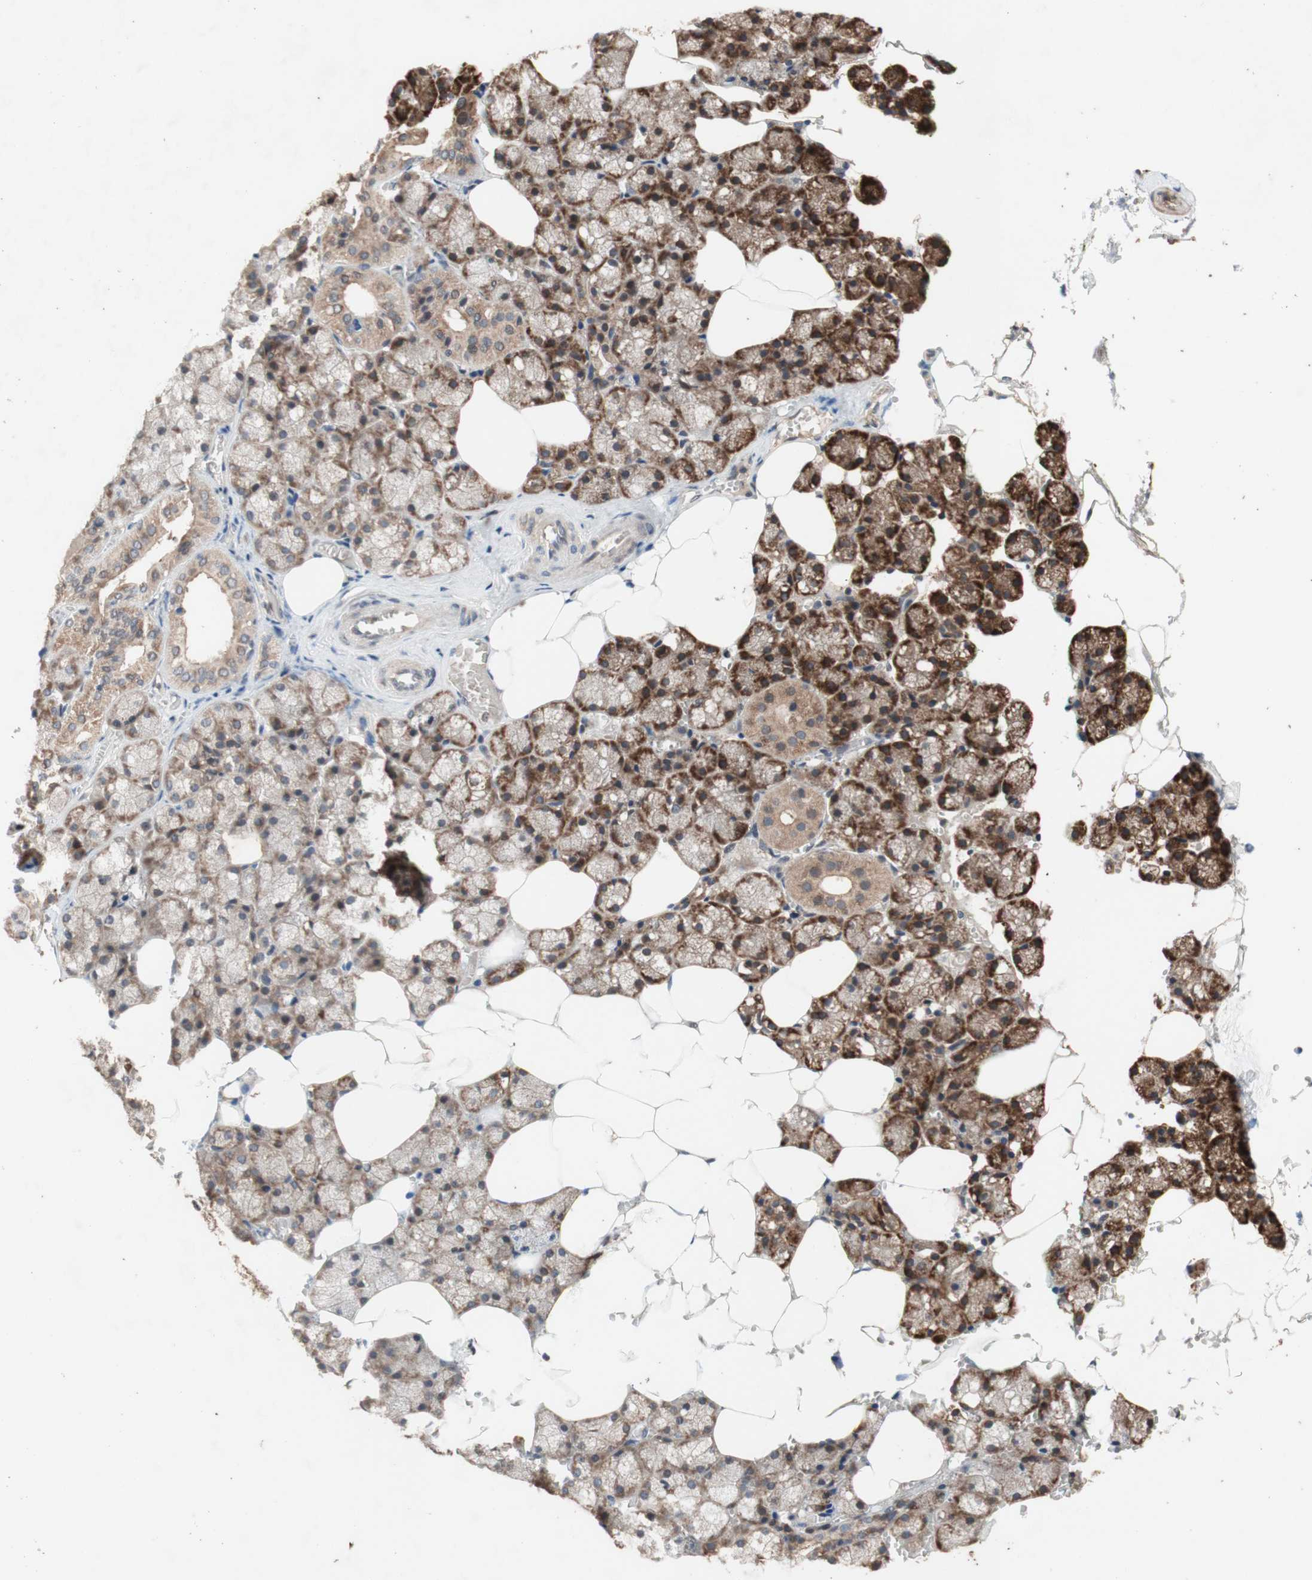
{"staining": {"intensity": "strong", "quantity": ">75%", "location": "cytoplasmic/membranous"}, "tissue": "salivary gland", "cell_type": "Glandular cells", "image_type": "normal", "snomed": [{"axis": "morphology", "description": "Normal tissue, NOS"}, {"axis": "topography", "description": "Salivary gland"}], "caption": "The photomicrograph reveals immunohistochemical staining of normal salivary gland. There is strong cytoplasmic/membranous staining is appreciated in about >75% of glandular cells.", "gene": "DDOST", "patient": {"sex": "male", "age": 62}}